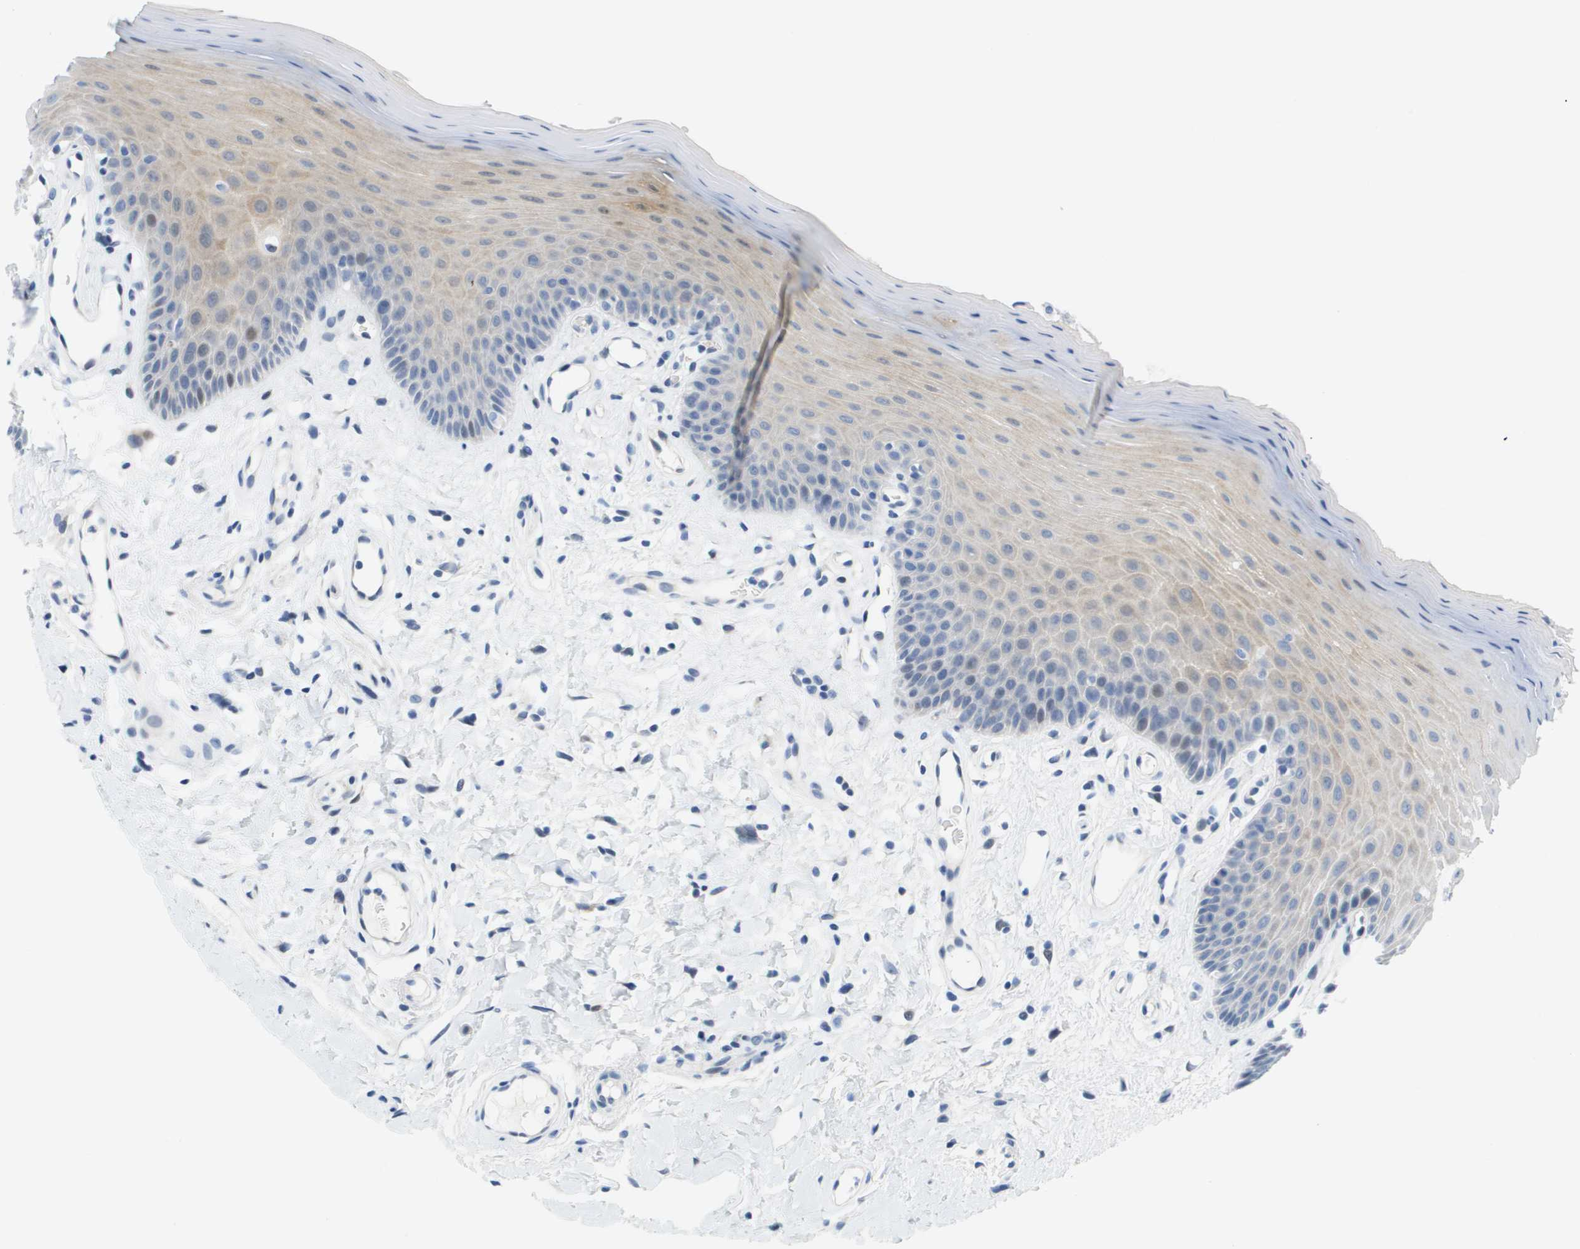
{"staining": {"intensity": "weak", "quantity": "<25%", "location": "cytoplasmic/membranous"}, "tissue": "oral mucosa", "cell_type": "Squamous epithelial cells", "image_type": "normal", "snomed": [{"axis": "morphology", "description": "Normal tissue, NOS"}, {"axis": "morphology", "description": "Squamous cell carcinoma, NOS"}, {"axis": "topography", "description": "Skeletal muscle"}, {"axis": "topography", "description": "Adipose tissue"}, {"axis": "topography", "description": "Vascular tissue"}, {"axis": "topography", "description": "Oral tissue"}, {"axis": "topography", "description": "Peripheral nerve tissue"}, {"axis": "topography", "description": "Head-Neck"}], "caption": "Immunohistochemistry (IHC) photomicrograph of benign oral mucosa stained for a protein (brown), which displays no expression in squamous epithelial cells. The staining was performed using DAB (3,3'-diaminobenzidine) to visualize the protein expression in brown, while the nuclei were stained in blue with hematoxylin (Magnification: 20x).", "gene": "CUL9", "patient": {"sex": "male", "age": 71}}